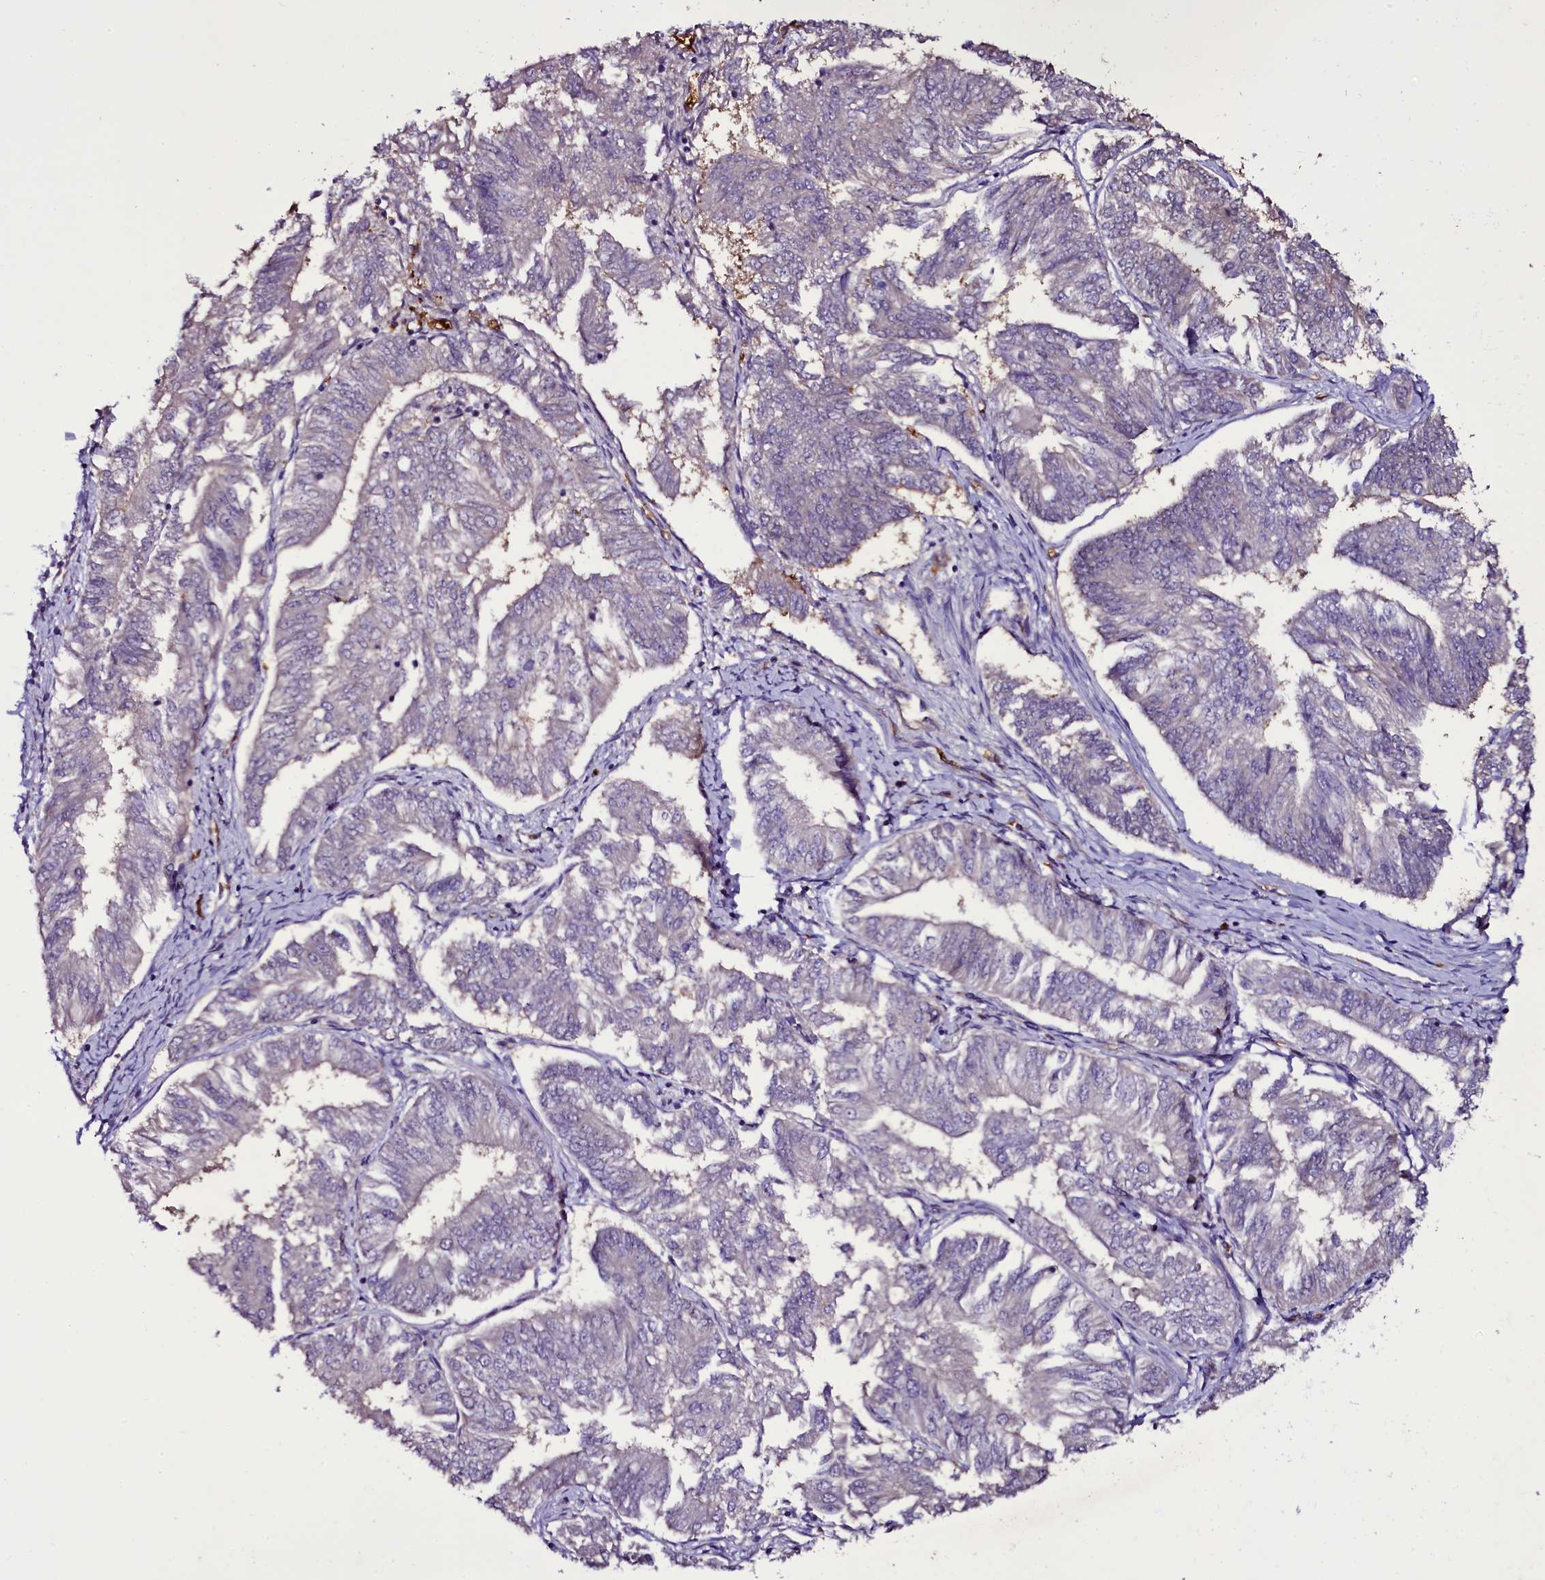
{"staining": {"intensity": "negative", "quantity": "none", "location": "none"}, "tissue": "endometrial cancer", "cell_type": "Tumor cells", "image_type": "cancer", "snomed": [{"axis": "morphology", "description": "Adenocarcinoma, NOS"}, {"axis": "topography", "description": "Endometrium"}], "caption": "The immunohistochemistry histopathology image has no significant staining in tumor cells of endometrial adenocarcinoma tissue.", "gene": "MEX3C", "patient": {"sex": "female", "age": 58}}